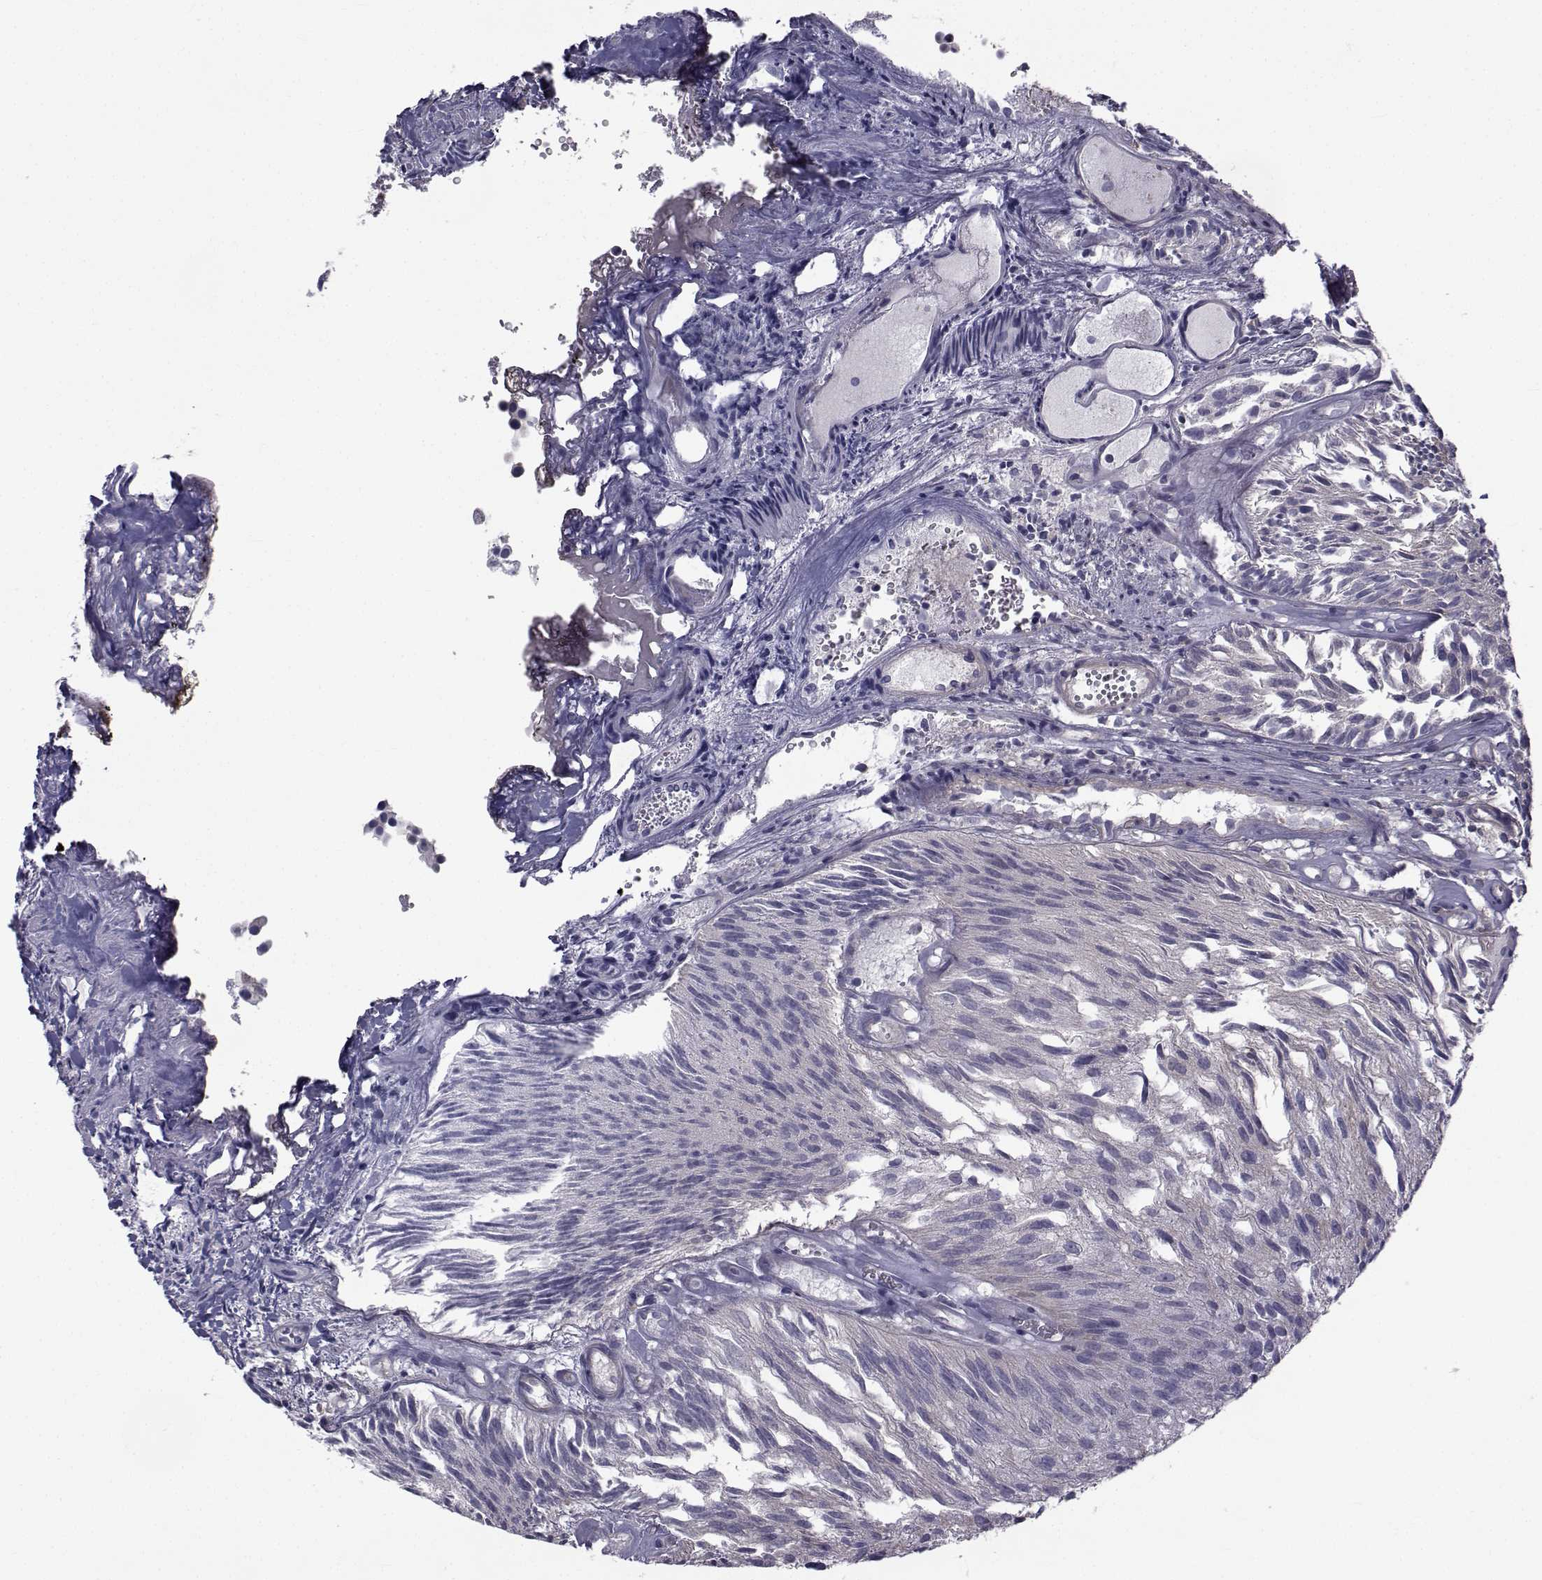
{"staining": {"intensity": "negative", "quantity": "none", "location": "none"}, "tissue": "urothelial cancer", "cell_type": "Tumor cells", "image_type": "cancer", "snomed": [{"axis": "morphology", "description": "Urothelial carcinoma, Low grade"}, {"axis": "topography", "description": "Urinary bladder"}], "caption": "This is a histopathology image of immunohistochemistry staining of low-grade urothelial carcinoma, which shows no expression in tumor cells.", "gene": "FDXR", "patient": {"sex": "female", "age": 87}}